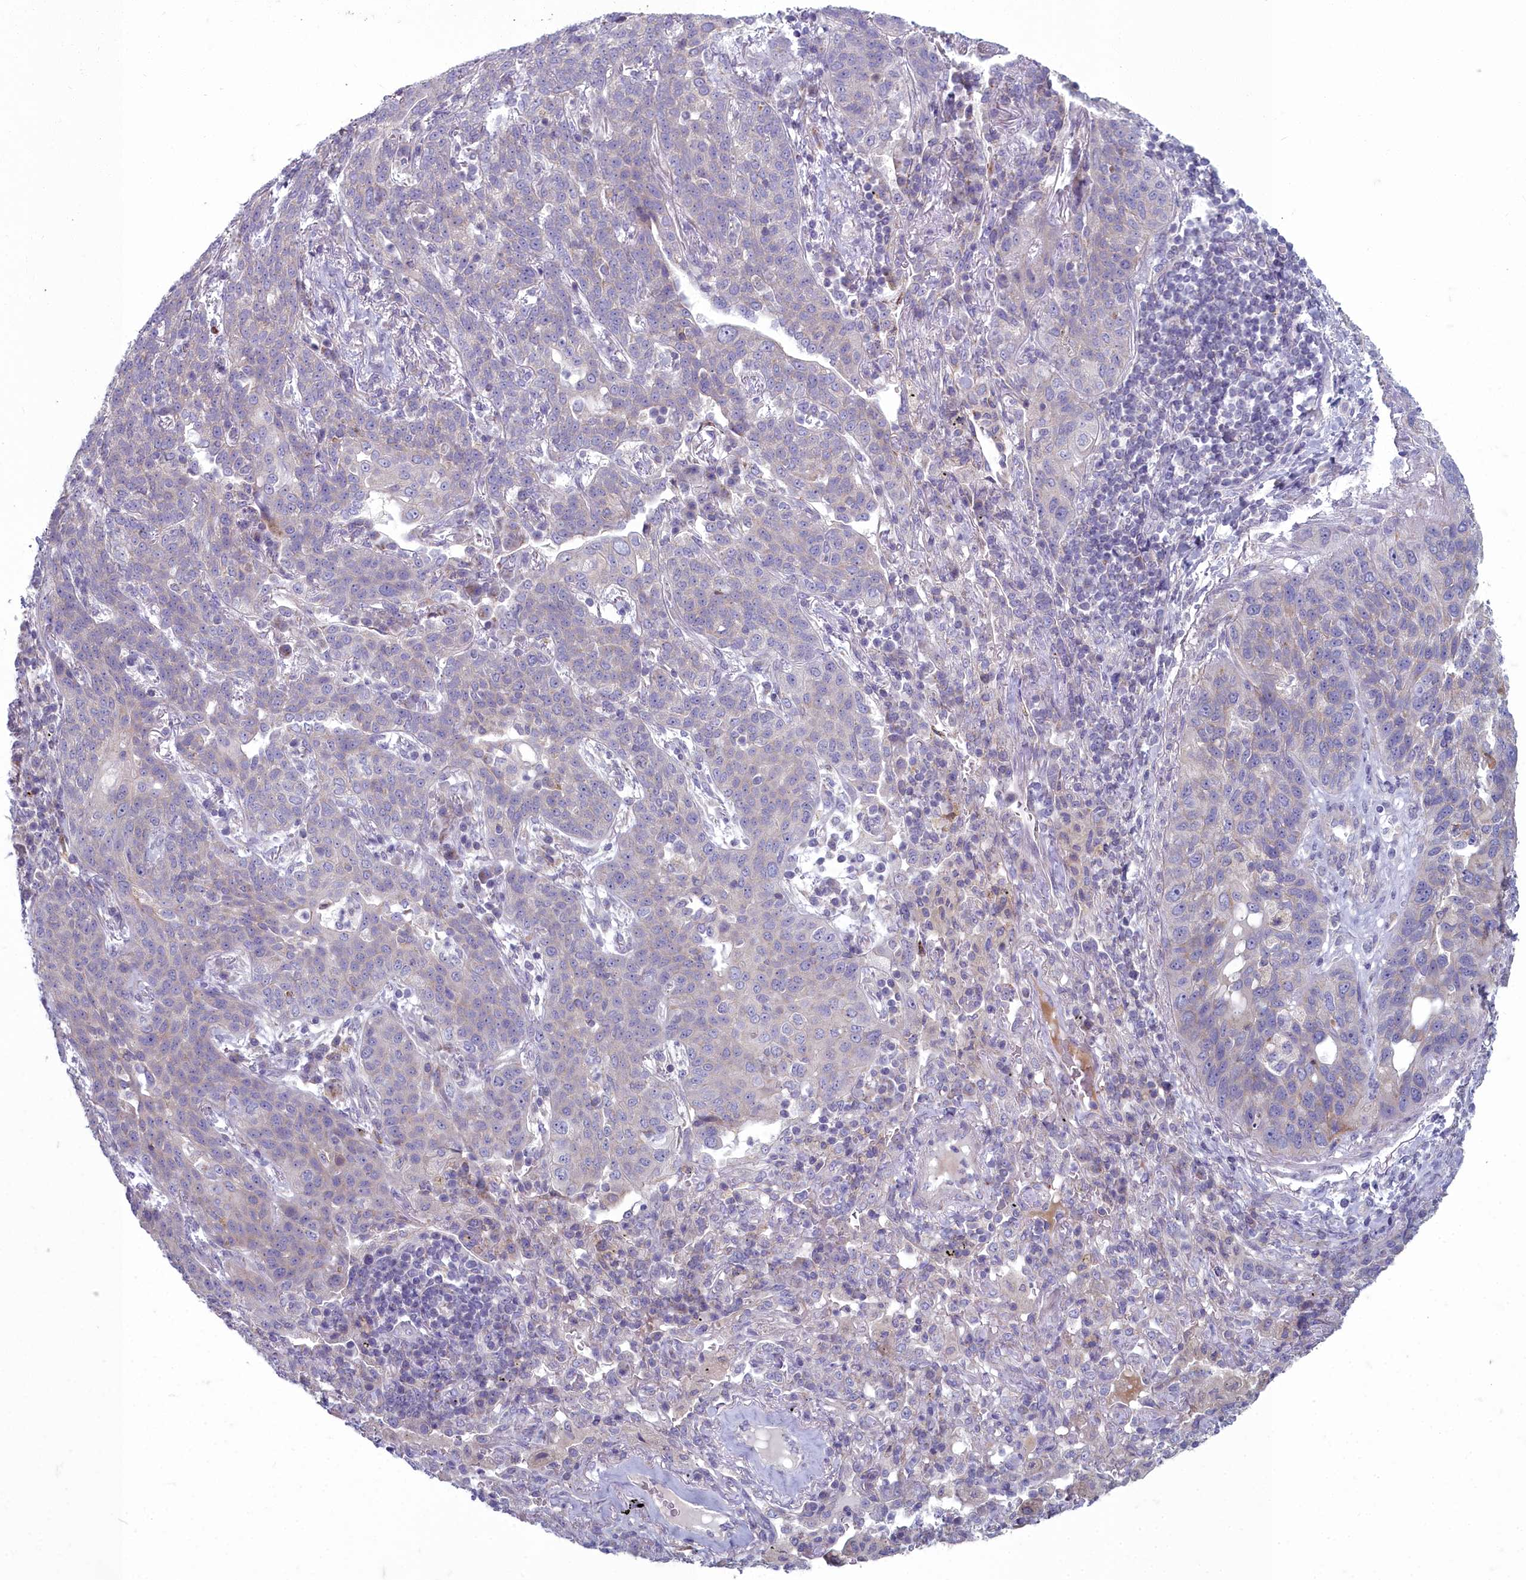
{"staining": {"intensity": "negative", "quantity": "none", "location": "none"}, "tissue": "lung cancer", "cell_type": "Tumor cells", "image_type": "cancer", "snomed": [{"axis": "morphology", "description": "Squamous cell carcinoma, NOS"}, {"axis": "topography", "description": "Lung"}], "caption": "Tumor cells are negative for brown protein staining in squamous cell carcinoma (lung). Nuclei are stained in blue.", "gene": "INSYN2A", "patient": {"sex": "female", "age": 70}}